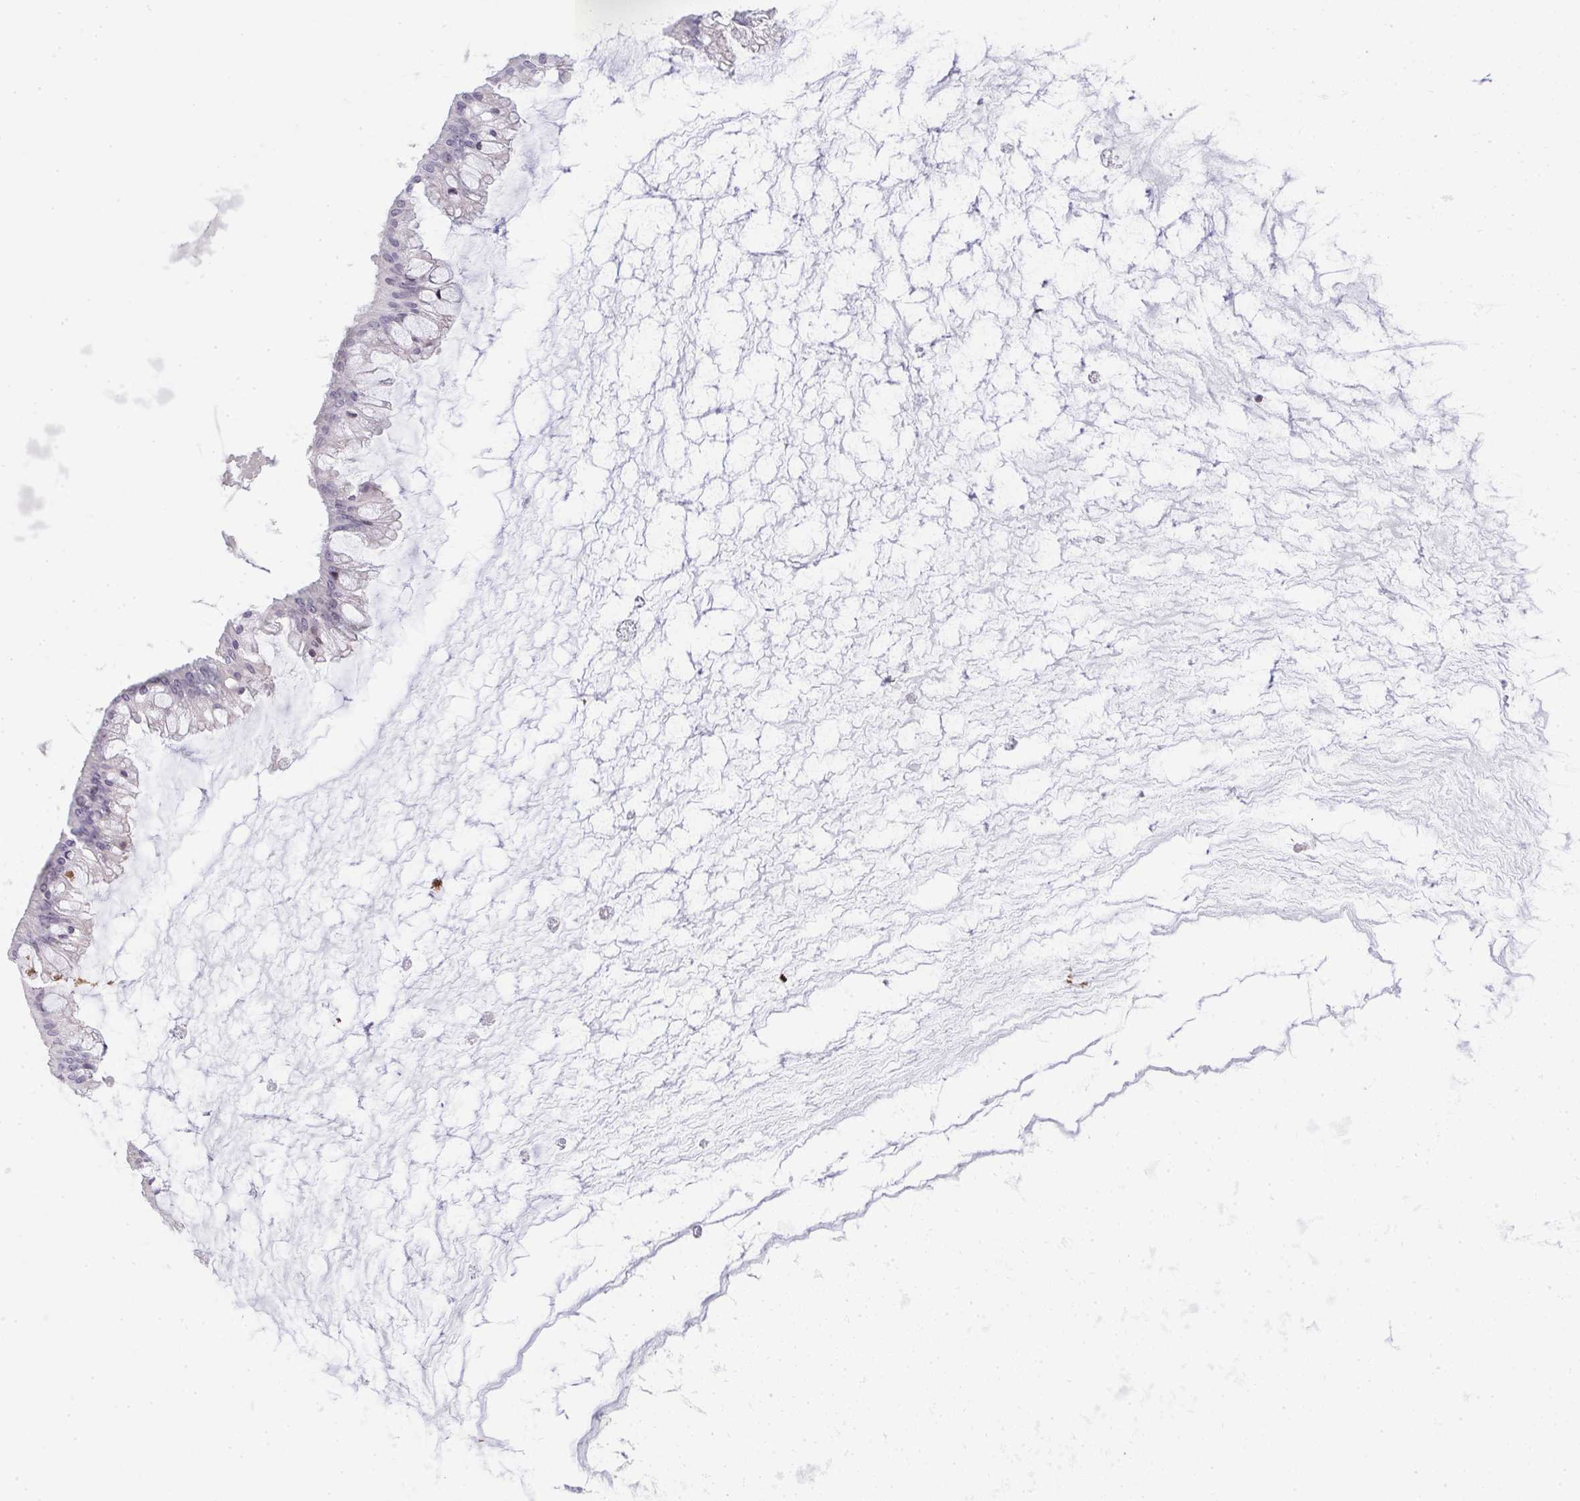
{"staining": {"intensity": "negative", "quantity": "none", "location": "none"}, "tissue": "ovarian cancer", "cell_type": "Tumor cells", "image_type": "cancer", "snomed": [{"axis": "morphology", "description": "Cystadenocarcinoma, mucinous, NOS"}, {"axis": "topography", "description": "Ovary"}], "caption": "Ovarian cancer (mucinous cystadenocarcinoma) was stained to show a protein in brown. There is no significant expression in tumor cells.", "gene": "EID3", "patient": {"sex": "female", "age": 73}}